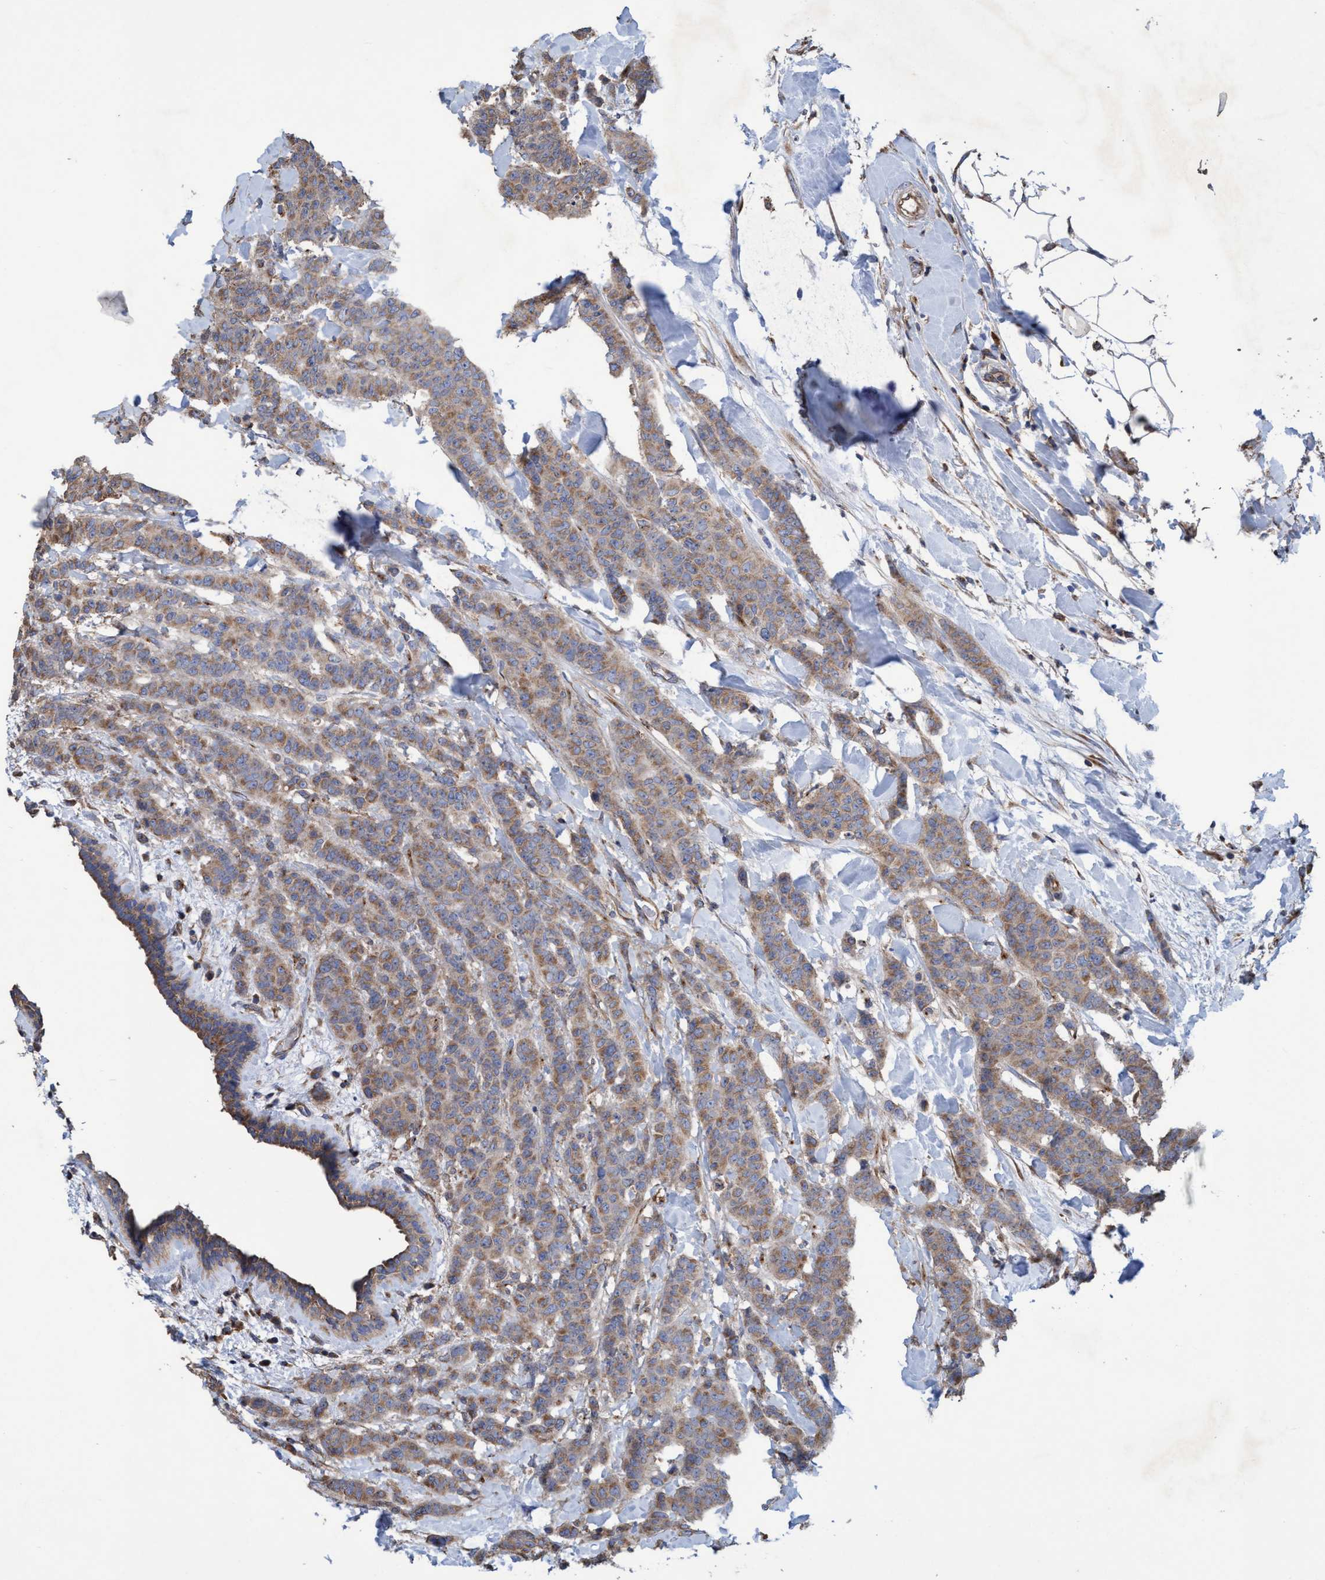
{"staining": {"intensity": "moderate", "quantity": ">75%", "location": "cytoplasmic/membranous"}, "tissue": "breast cancer", "cell_type": "Tumor cells", "image_type": "cancer", "snomed": [{"axis": "morphology", "description": "Normal tissue, NOS"}, {"axis": "morphology", "description": "Duct carcinoma"}, {"axis": "topography", "description": "Breast"}], "caption": "High-power microscopy captured an IHC image of breast cancer, revealing moderate cytoplasmic/membranous expression in approximately >75% of tumor cells. (DAB IHC with brightfield microscopy, high magnification).", "gene": "BICD2", "patient": {"sex": "female", "age": 40}}